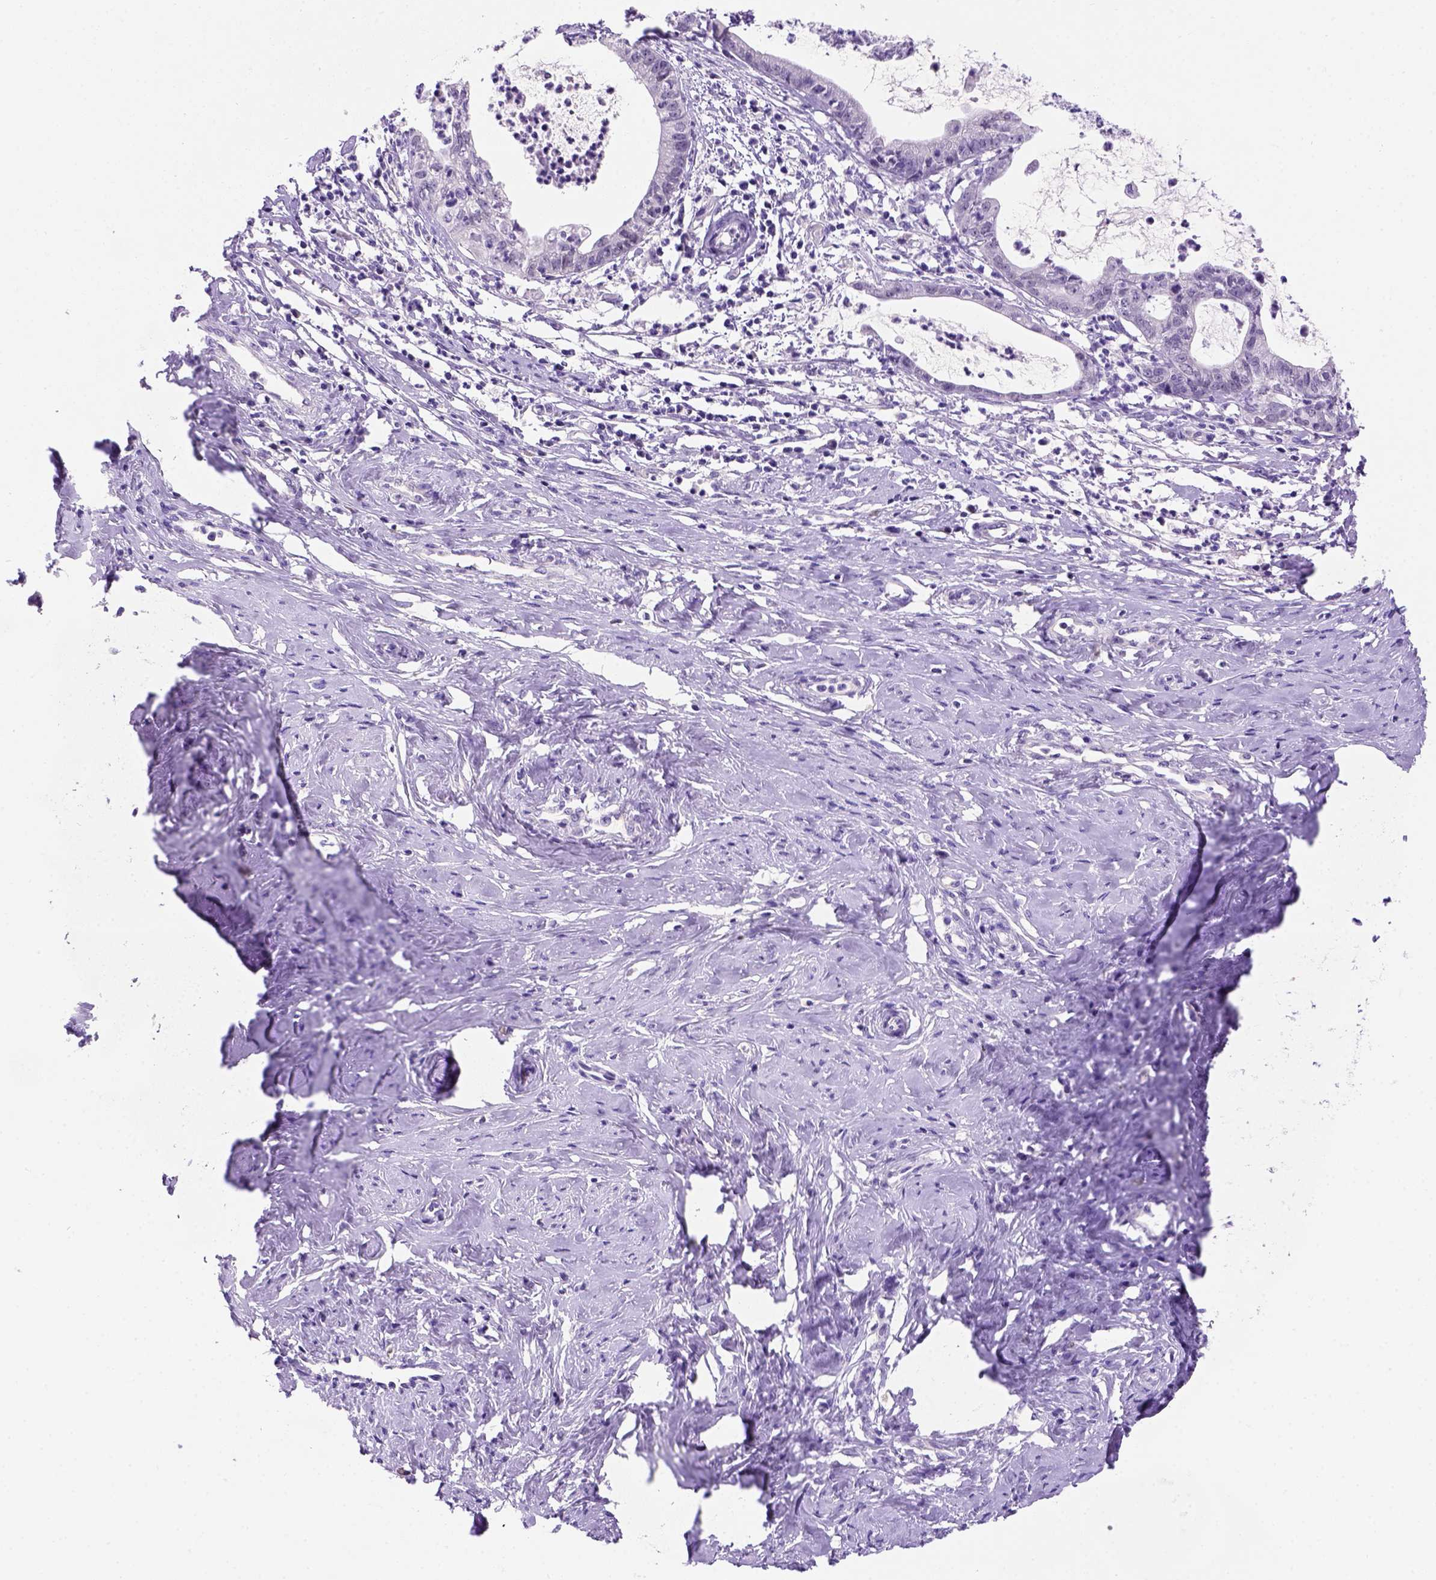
{"staining": {"intensity": "negative", "quantity": "none", "location": "none"}, "tissue": "cervical cancer", "cell_type": "Tumor cells", "image_type": "cancer", "snomed": [{"axis": "morphology", "description": "Normal tissue, NOS"}, {"axis": "morphology", "description": "Adenocarcinoma, NOS"}, {"axis": "topography", "description": "Cervix"}], "caption": "This is an immunohistochemistry (IHC) image of human adenocarcinoma (cervical). There is no positivity in tumor cells.", "gene": "FAM81B", "patient": {"sex": "female", "age": 38}}